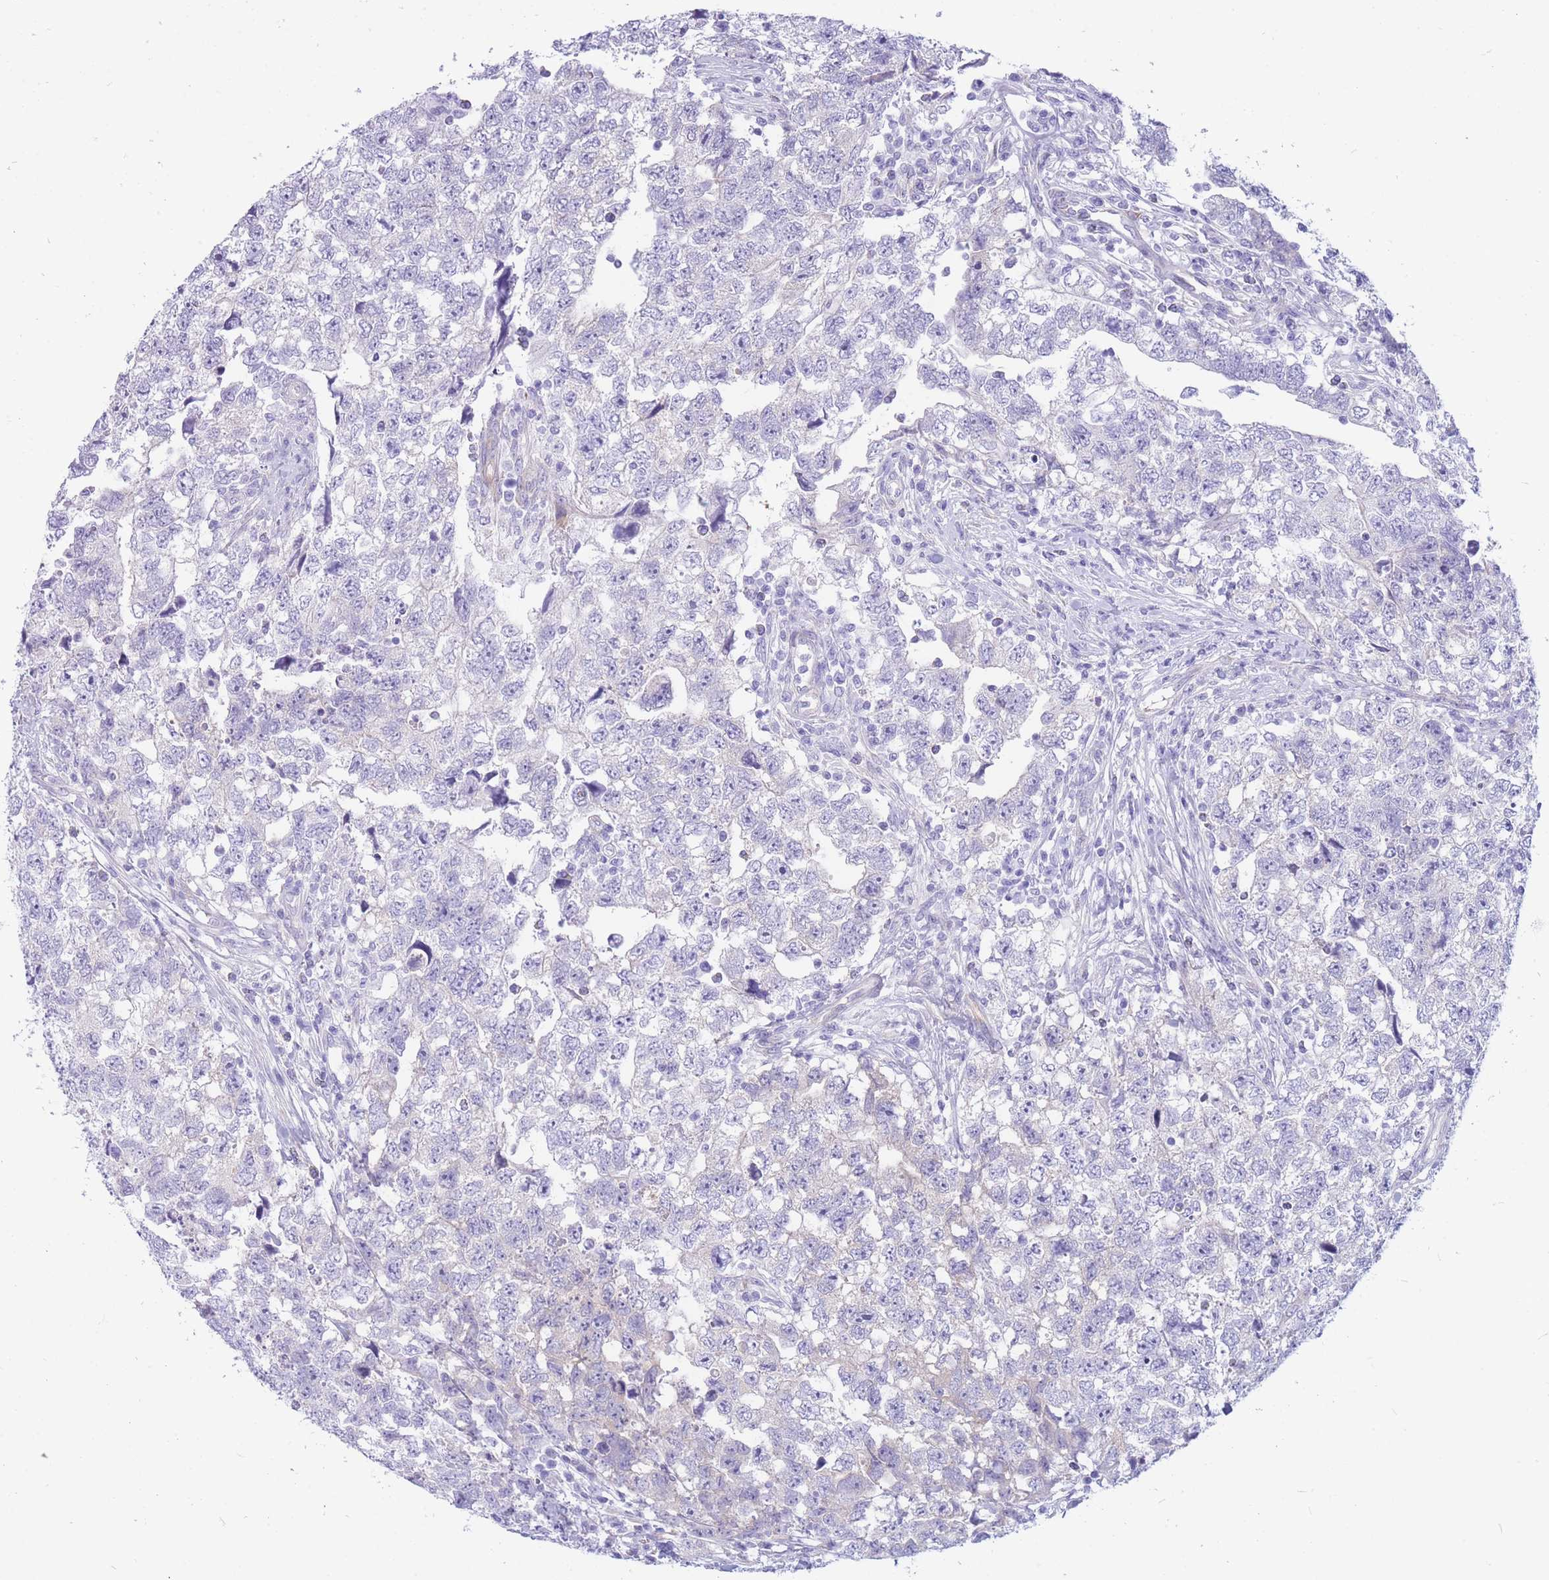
{"staining": {"intensity": "negative", "quantity": "none", "location": "none"}, "tissue": "testis cancer", "cell_type": "Tumor cells", "image_type": "cancer", "snomed": [{"axis": "morphology", "description": "Carcinoma, Embryonal, NOS"}, {"axis": "topography", "description": "Testis"}], "caption": "A high-resolution micrograph shows immunohistochemistry (IHC) staining of embryonal carcinoma (testis), which exhibits no significant staining in tumor cells. (DAB IHC visualized using brightfield microscopy, high magnification).", "gene": "MTSS2", "patient": {"sex": "male", "age": 22}}